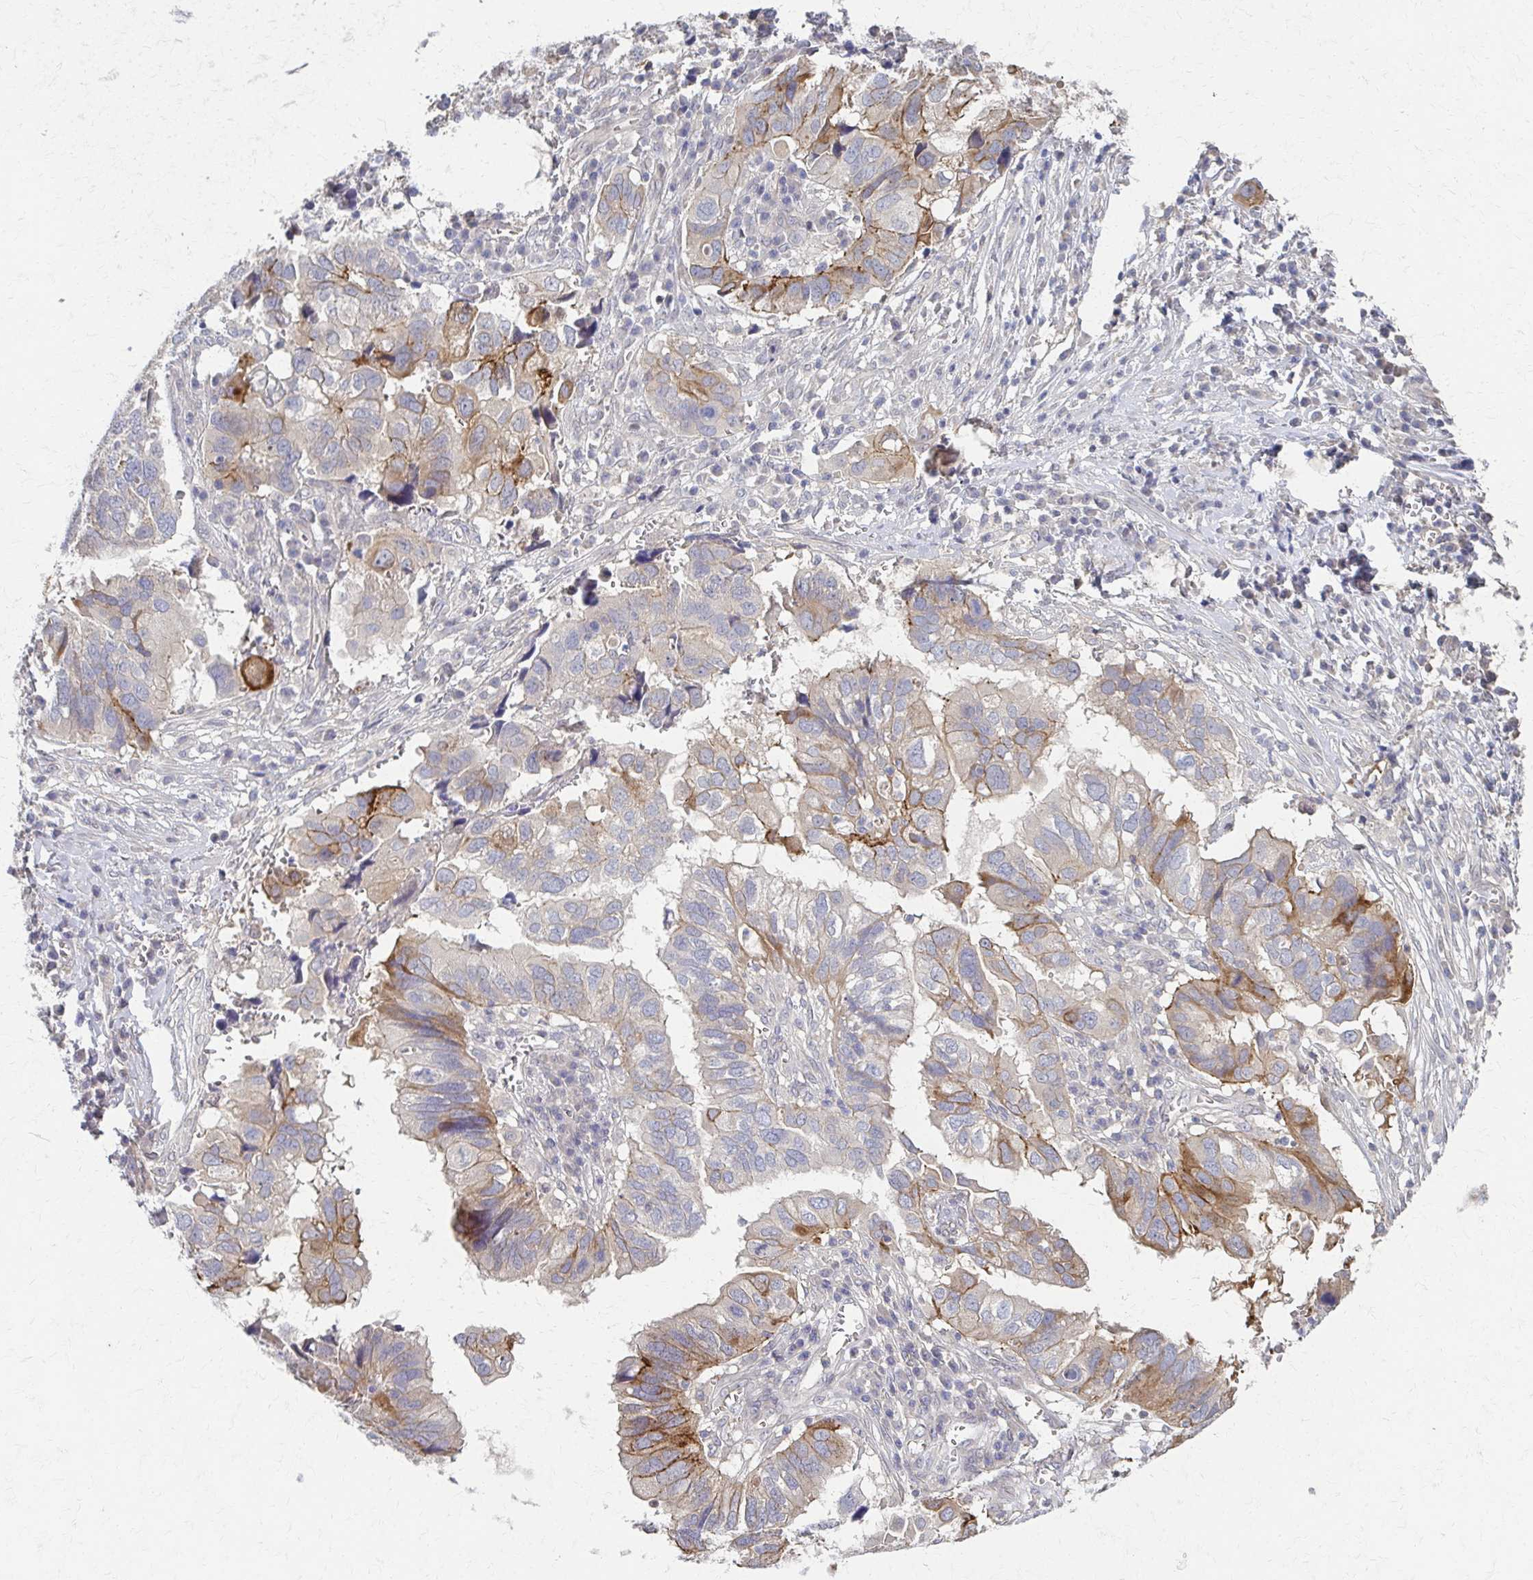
{"staining": {"intensity": "moderate", "quantity": "<25%", "location": "cytoplasmic/membranous"}, "tissue": "ovarian cancer", "cell_type": "Tumor cells", "image_type": "cancer", "snomed": [{"axis": "morphology", "description": "Cystadenocarcinoma, serous, NOS"}, {"axis": "topography", "description": "Ovary"}], "caption": "Immunohistochemical staining of human ovarian serous cystadenocarcinoma displays low levels of moderate cytoplasmic/membranous protein expression in approximately <25% of tumor cells. The protein of interest is stained brown, and the nuclei are stained in blue (DAB IHC with brightfield microscopy, high magnification).", "gene": "EOLA2", "patient": {"sex": "female", "age": 79}}